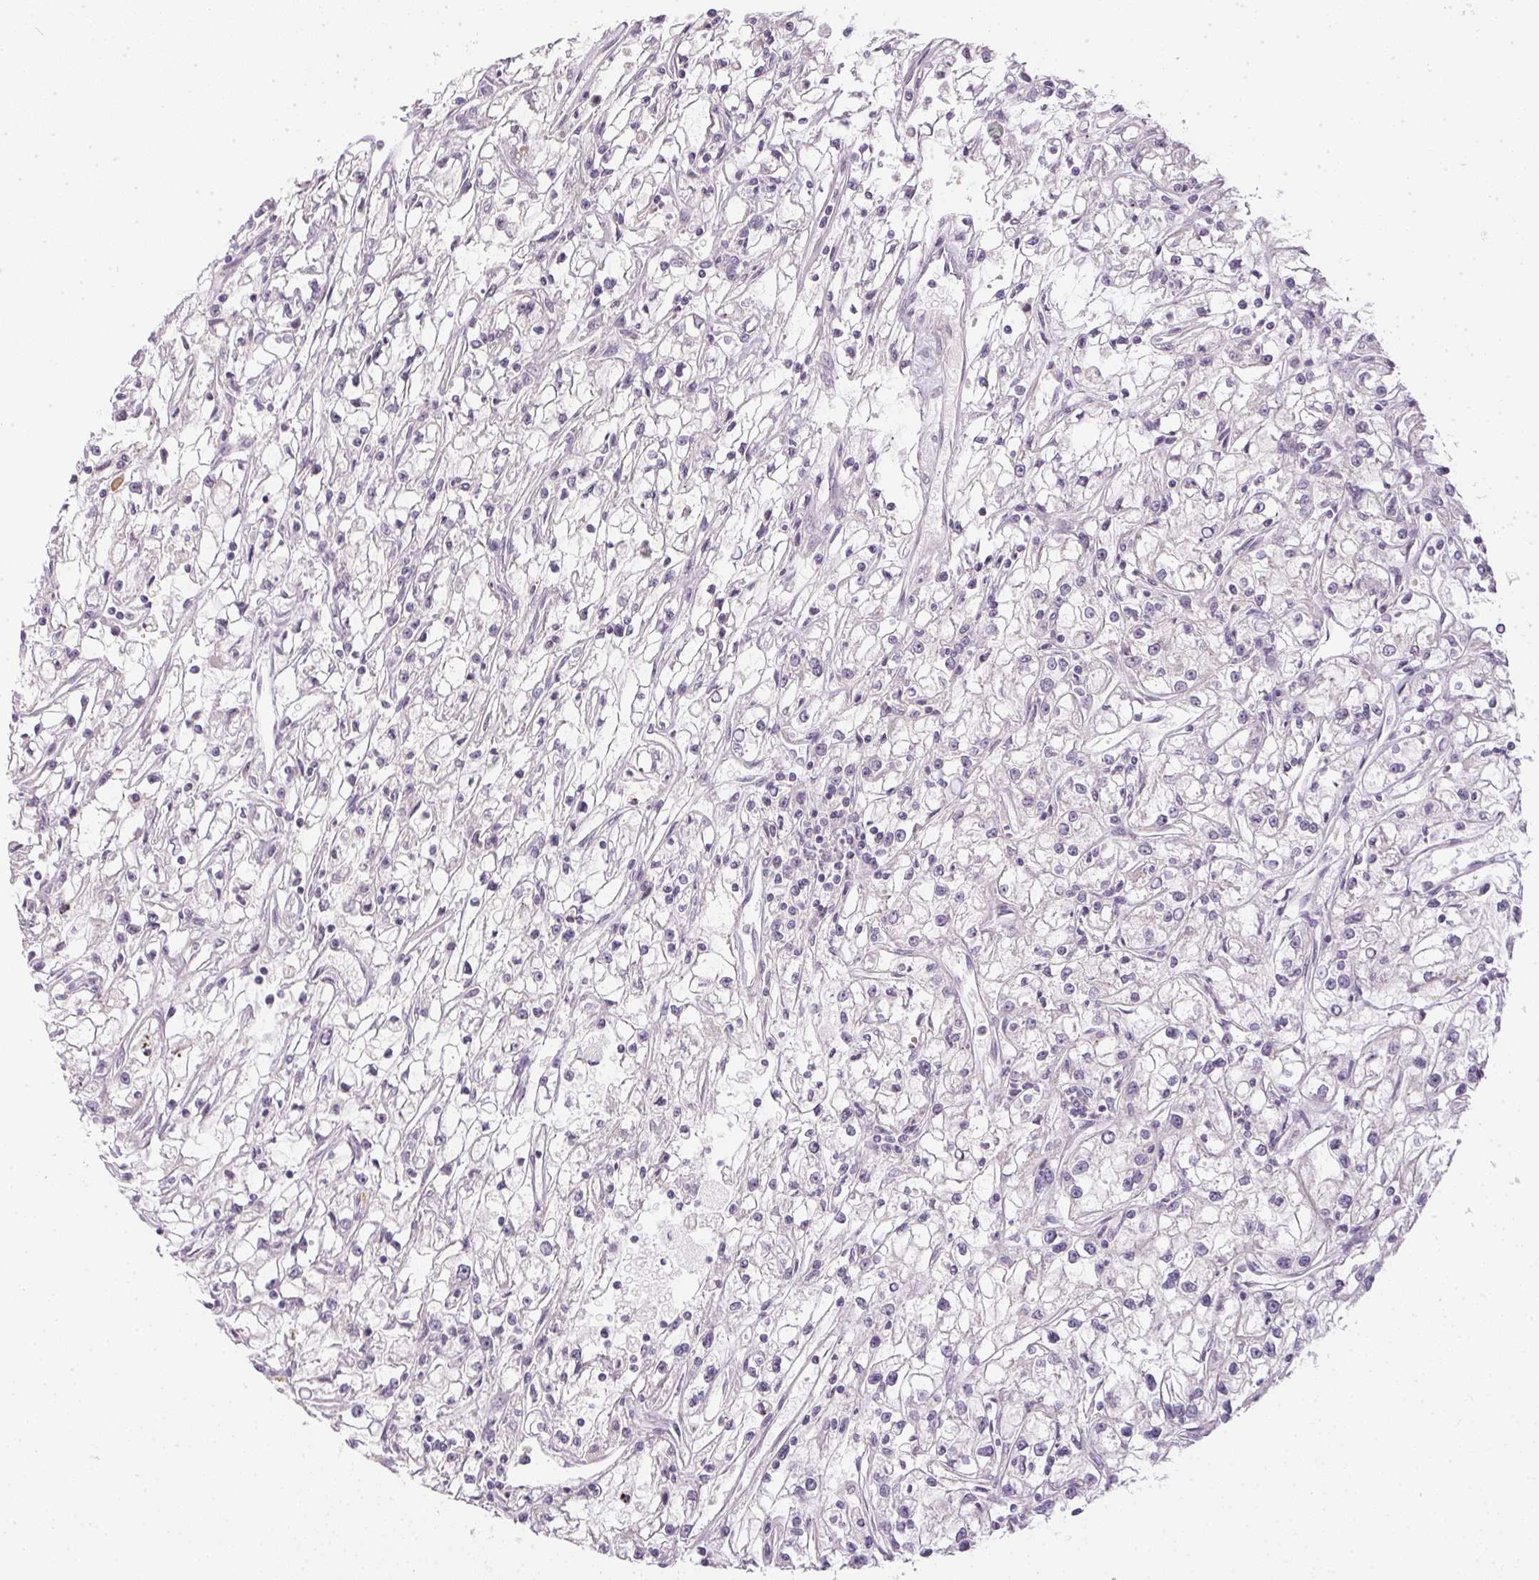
{"staining": {"intensity": "negative", "quantity": "none", "location": "none"}, "tissue": "renal cancer", "cell_type": "Tumor cells", "image_type": "cancer", "snomed": [{"axis": "morphology", "description": "Adenocarcinoma, NOS"}, {"axis": "topography", "description": "Kidney"}], "caption": "Adenocarcinoma (renal) was stained to show a protein in brown. There is no significant staining in tumor cells. The staining is performed using DAB brown chromogen with nuclei counter-stained in using hematoxylin.", "gene": "TTC23L", "patient": {"sex": "female", "age": 59}}